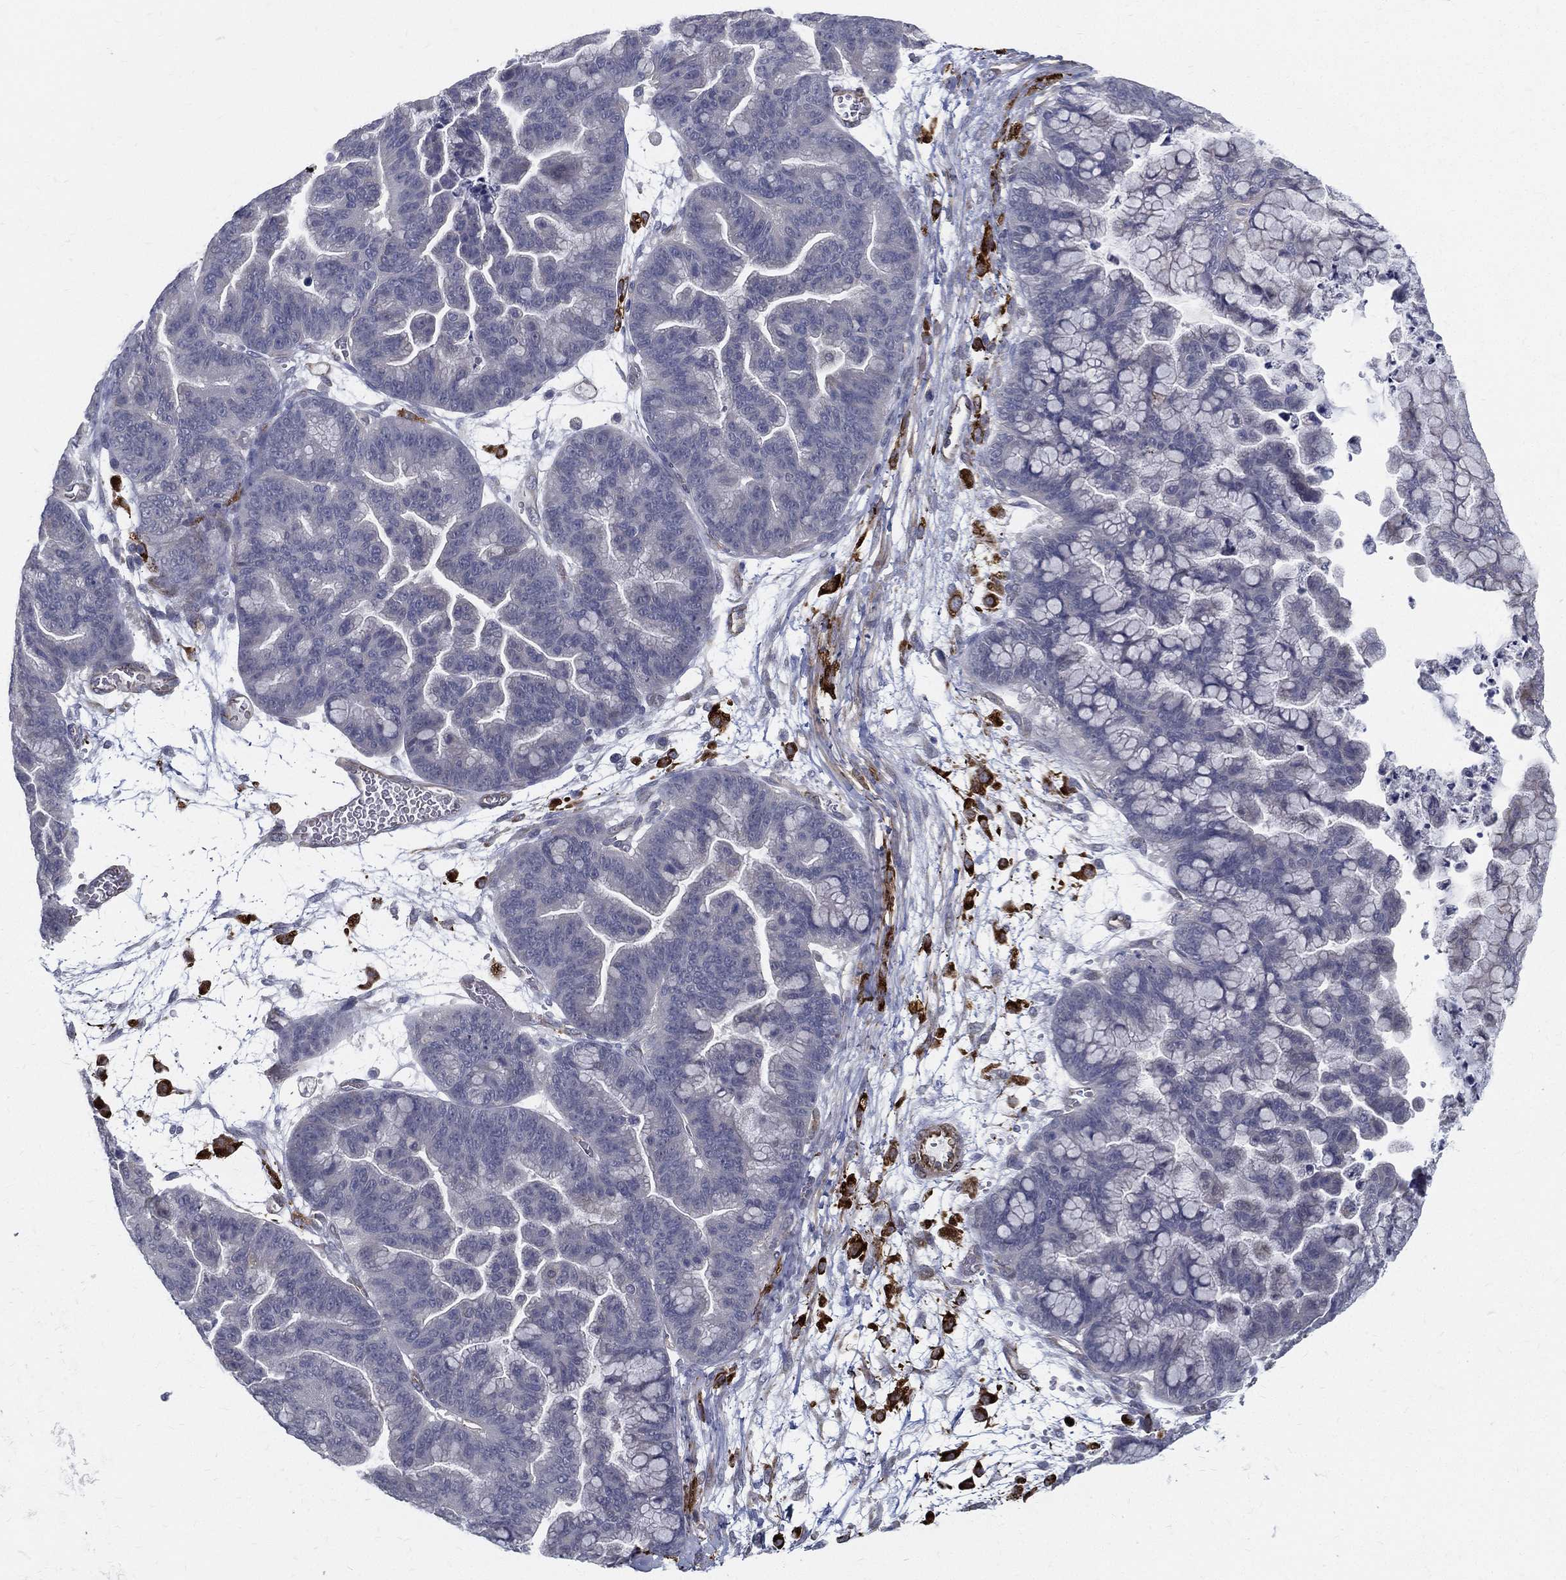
{"staining": {"intensity": "negative", "quantity": "none", "location": "none"}, "tissue": "ovarian cancer", "cell_type": "Tumor cells", "image_type": "cancer", "snomed": [{"axis": "morphology", "description": "Cystadenocarcinoma, mucinous, NOS"}, {"axis": "topography", "description": "Ovary"}], "caption": "The immunohistochemistry (IHC) histopathology image has no significant staining in tumor cells of ovarian cancer tissue.", "gene": "LRRC56", "patient": {"sex": "female", "age": 67}}